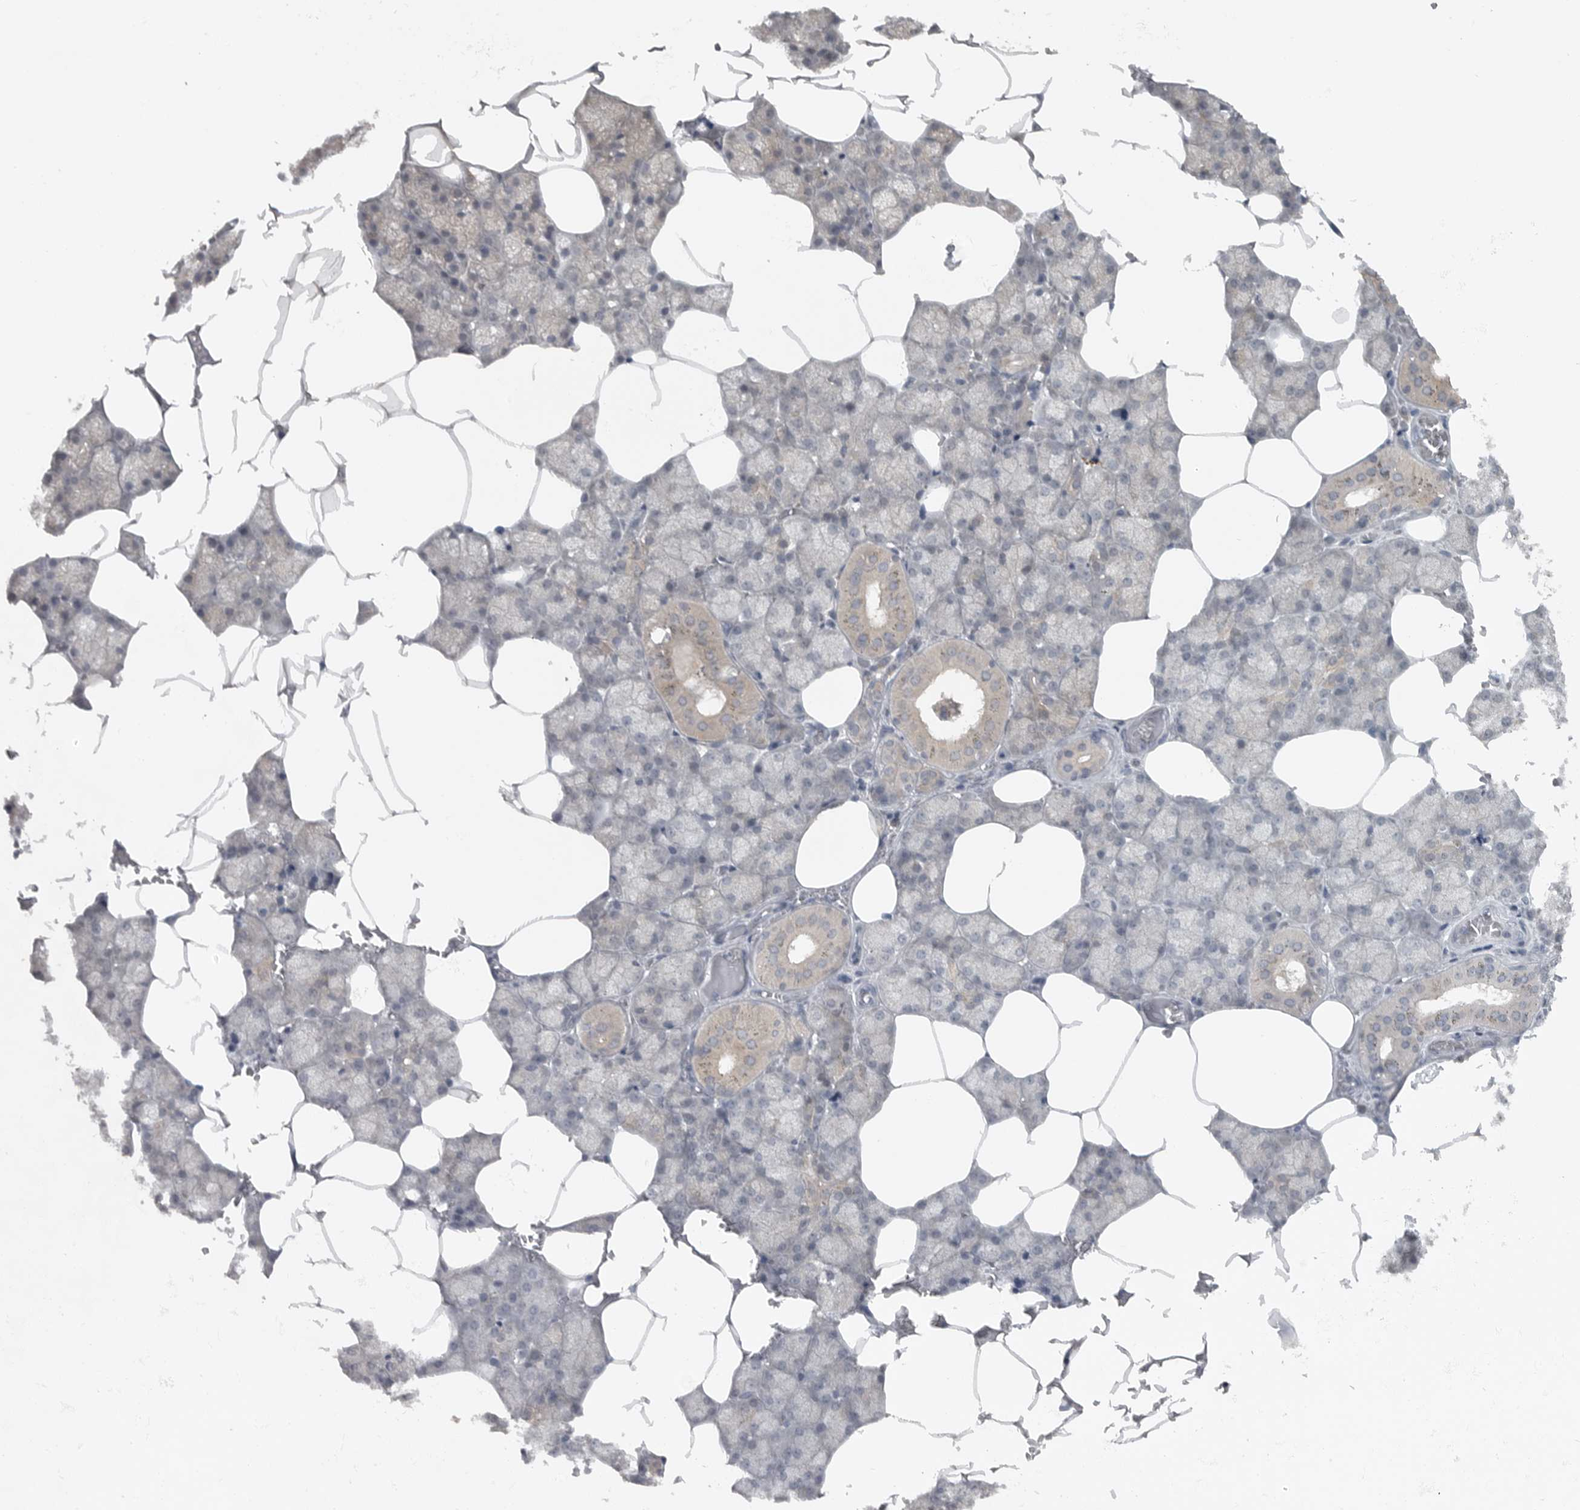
{"staining": {"intensity": "weak", "quantity": "<25%", "location": "cytoplasmic/membranous"}, "tissue": "salivary gland", "cell_type": "Glandular cells", "image_type": "normal", "snomed": [{"axis": "morphology", "description": "Normal tissue, NOS"}, {"axis": "topography", "description": "Salivary gland"}], "caption": "Human salivary gland stained for a protein using IHC exhibits no expression in glandular cells.", "gene": "PHF13", "patient": {"sex": "male", "age": 62}}